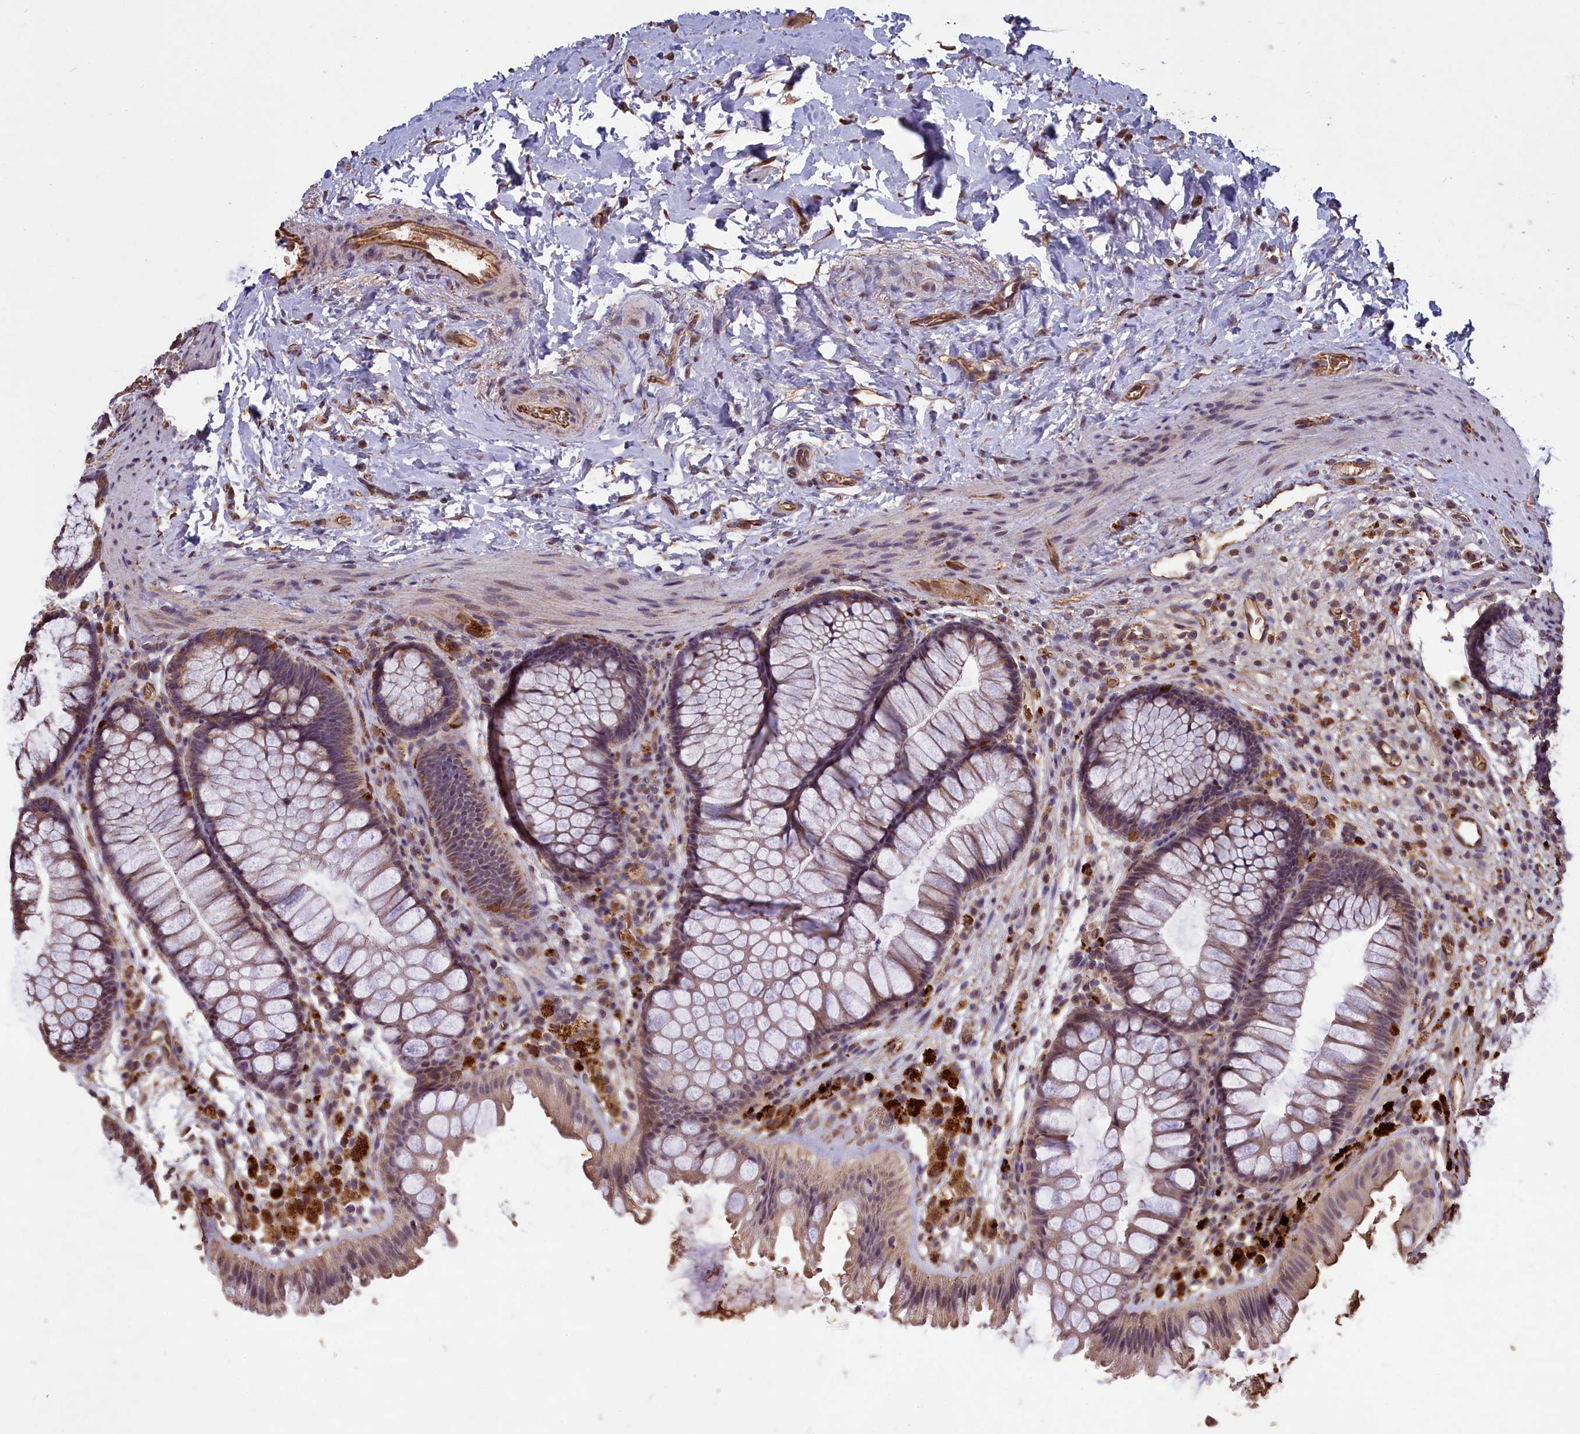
{"staining": {"intensity": "weak", "quantity": "25%-75%", "location": "cytoplasmic/membranous"}, "tissue": "colon", "cell_type": "Endothelial cells", "image_type": "normal", "snomed": [{"axis": "morphology", "description": "Normal tissue, NOS"}, {"axis": "topography", "description": "Colon"}], "caption": "Colon stained for a protein (brown) exhibits weak cytoplasmic/membranous positive positivity in approximately 25%-75% of endothelial cells.", "gene": "CLRN2", "patient": {"sex": "female", "age": 62}}